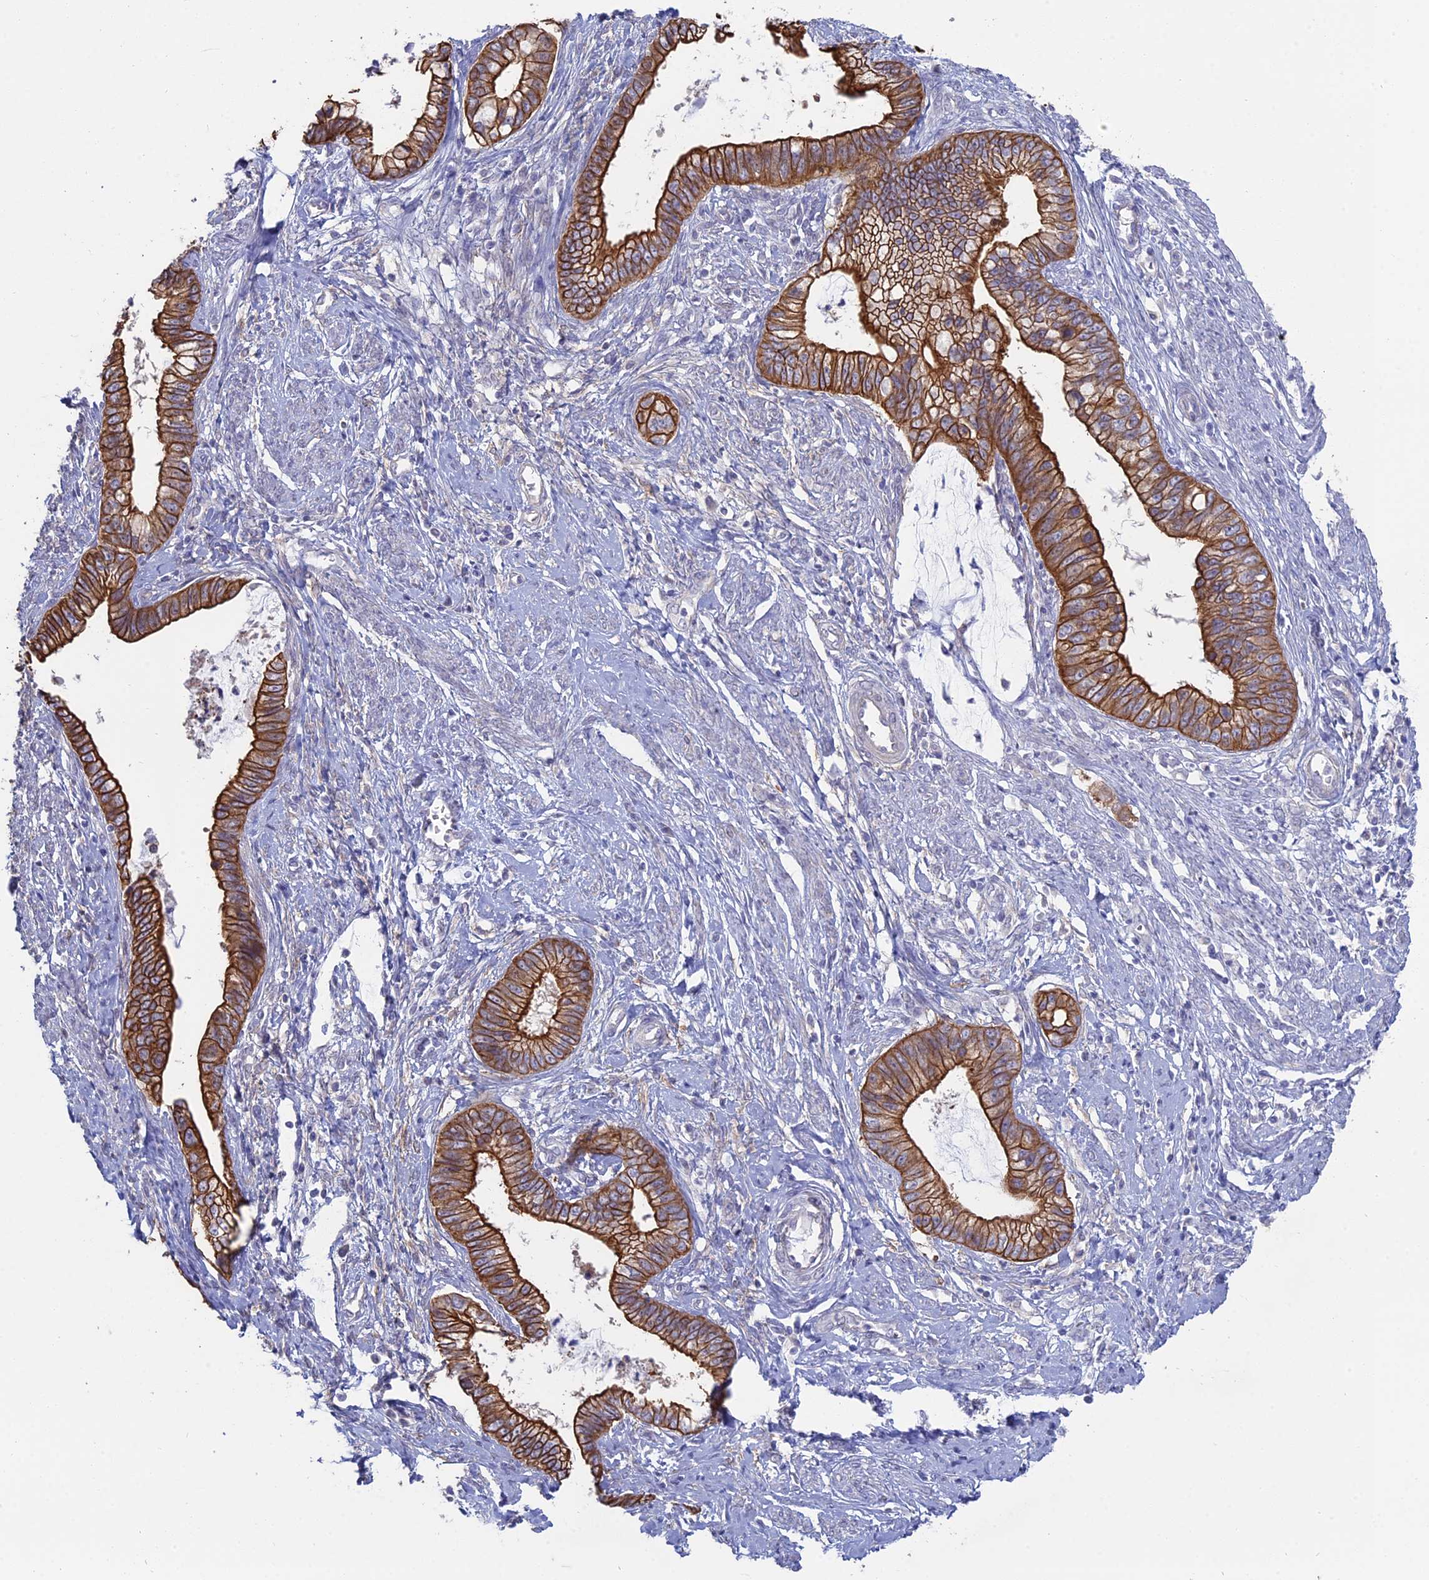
{"staining": {"intensity": "strong", "quantity": ">75%", "location": "cytoplasmic/membranous"}, "tissue": "cervical cancer", "cell_type": "Tumor cells", "image_type": "cancer", "snomed": [{"axis": "morphology", "description": "Adenocarcinoma, NOS"}, {"axis": "topography", "description": "Cervix"}], "caption": "Immunohistochemical staining of human adenocarcinoma (cervical) displays strong cytoplasmic/membranous protein staining in about >75% of tumor cells.", "gene": "MYO5B", "patient": {"sex": "female", "age": 44}}